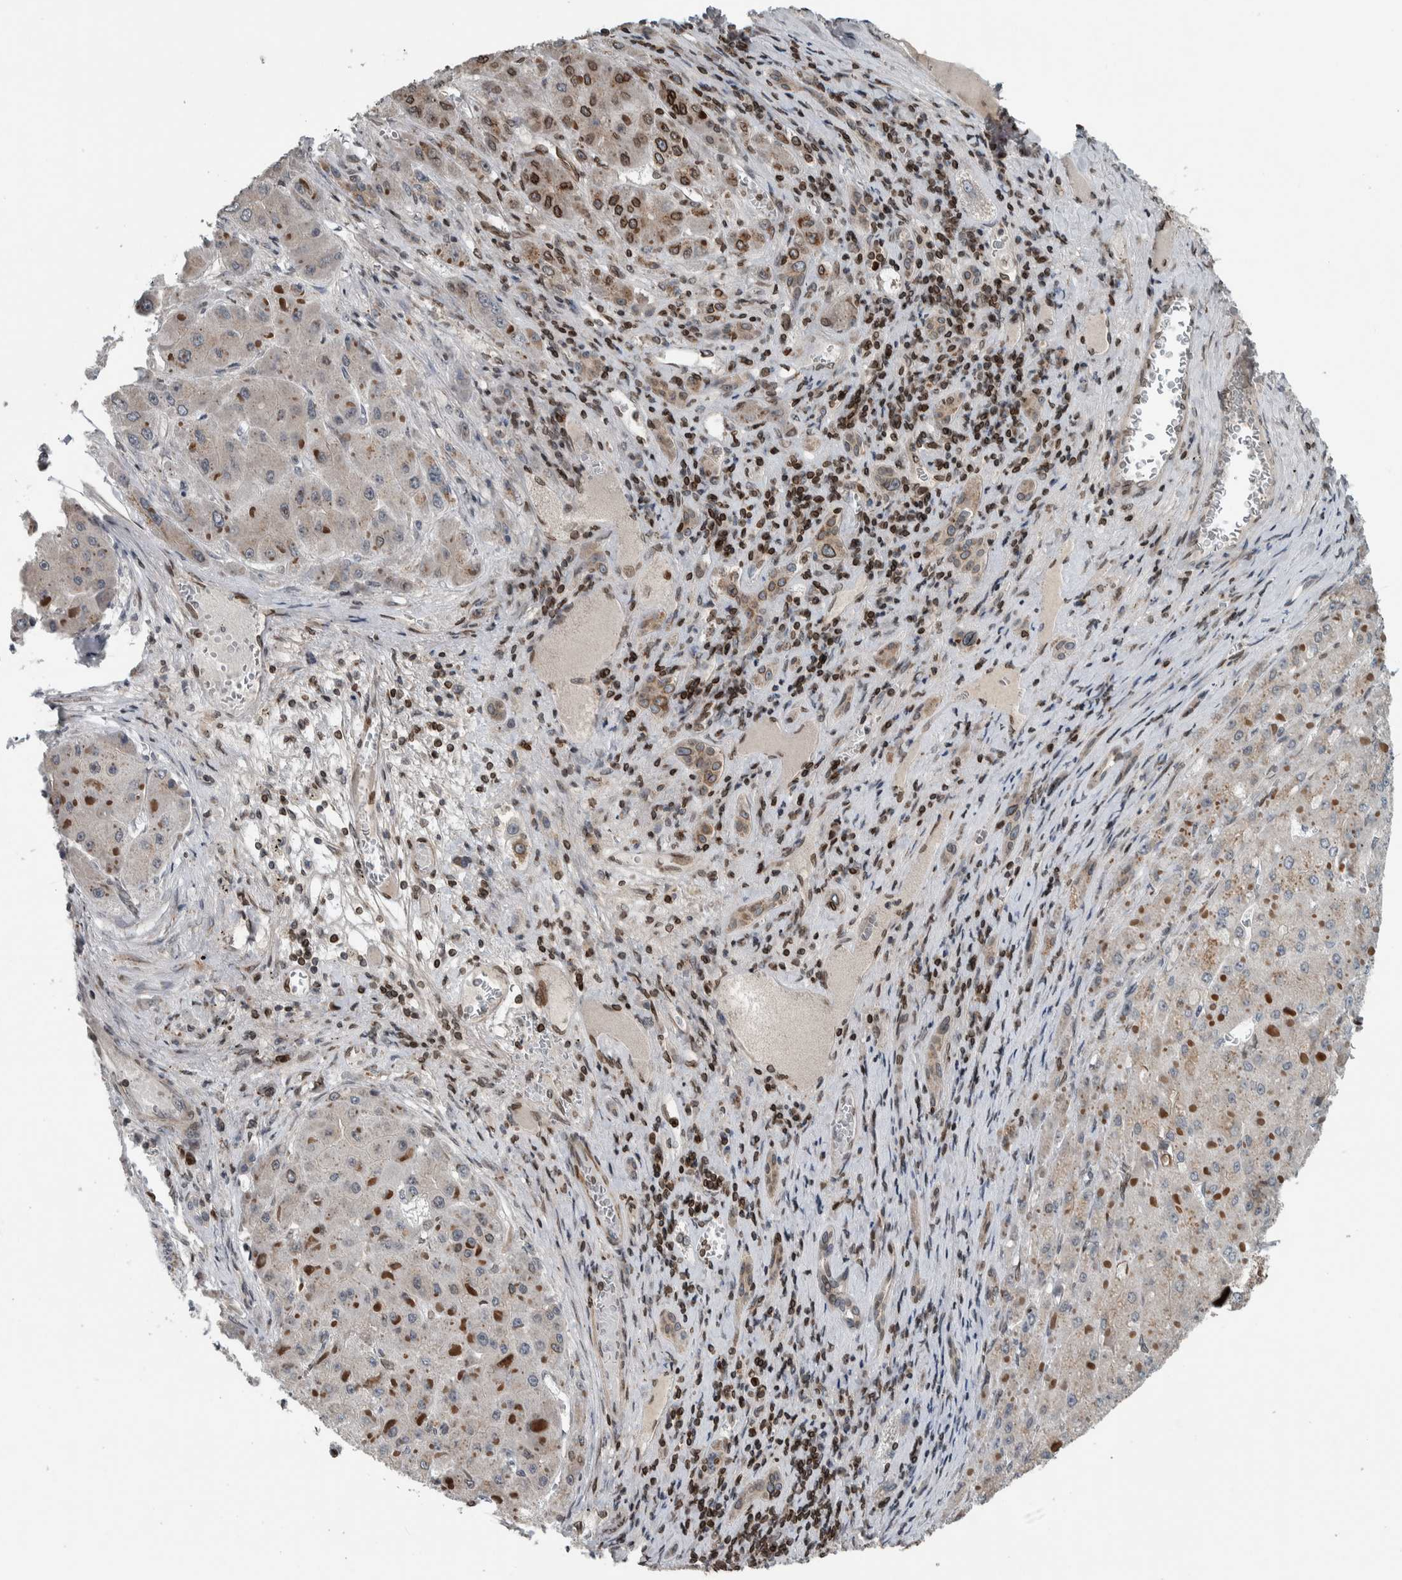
{"staining": {"intensity": "moderate", "quantity": "<25%", "location": "cytoplasmic/membranous,nuclear"}, "tissue": "liver cancer", "cell_type": "Tumor cells", "image_type": "cancer", "snomed": [{"axis": "morphology", "description": "Carcinoma, Hepatocellular, NOS"}, {"axis": "topography", "description": "Liver"}], "caption": "Immunohistochemistry (IHC) of liver cancer exhibits low levels of moderate cytoplasmic/membranous and nuclear positivity in approximately <25% of tumor cells.", "gene": "FAM135B", "patient": {"sex": "female", "age": 73}}